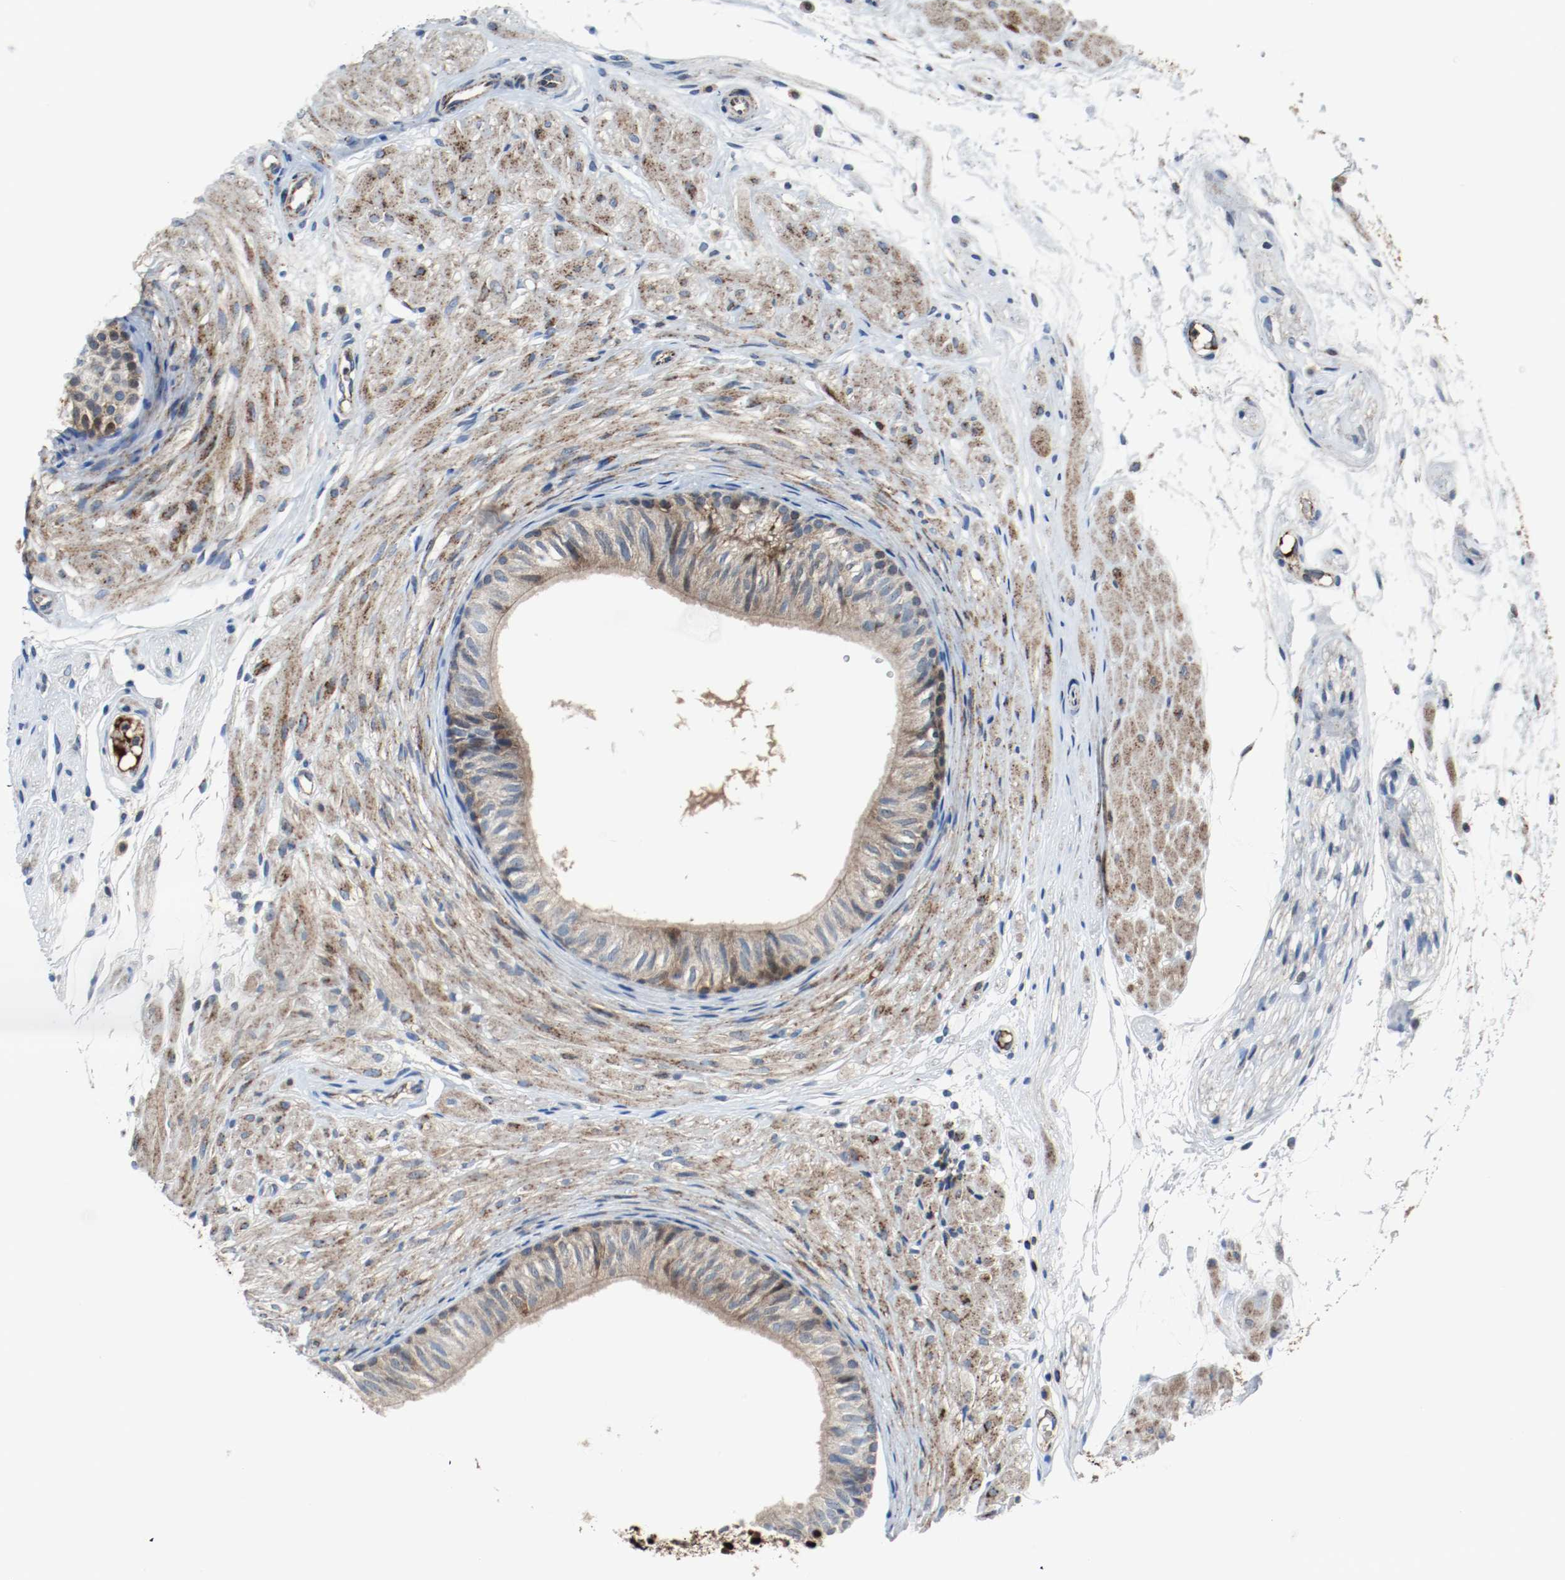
{"staining": {"intensity": "moderate", "quantity": ">75%", "location": "cytoplasmic/membranous"}, "tissue": "epididymis", "cell_type": "Glandular cells", "image_type": "normal", "snomed": [{"axis": "morphology", "description": "Normal tissue, NOS"}, {"axis": "morphology", "description": "Atrophy, NOS"}, {"axis": "topography", "description": "Testis"}, {"axis": "topography", "description": "Epididymis"}], "caption": "This is a photomicrograph of immunohistochemistry (IHC) staining of unremarkable epididymis, which shows moderate positivity in the cytoplasmic/membranous of glandular cells.", "gene": "TXNRD1", "patient": {"sex": "male", "age": 18}}